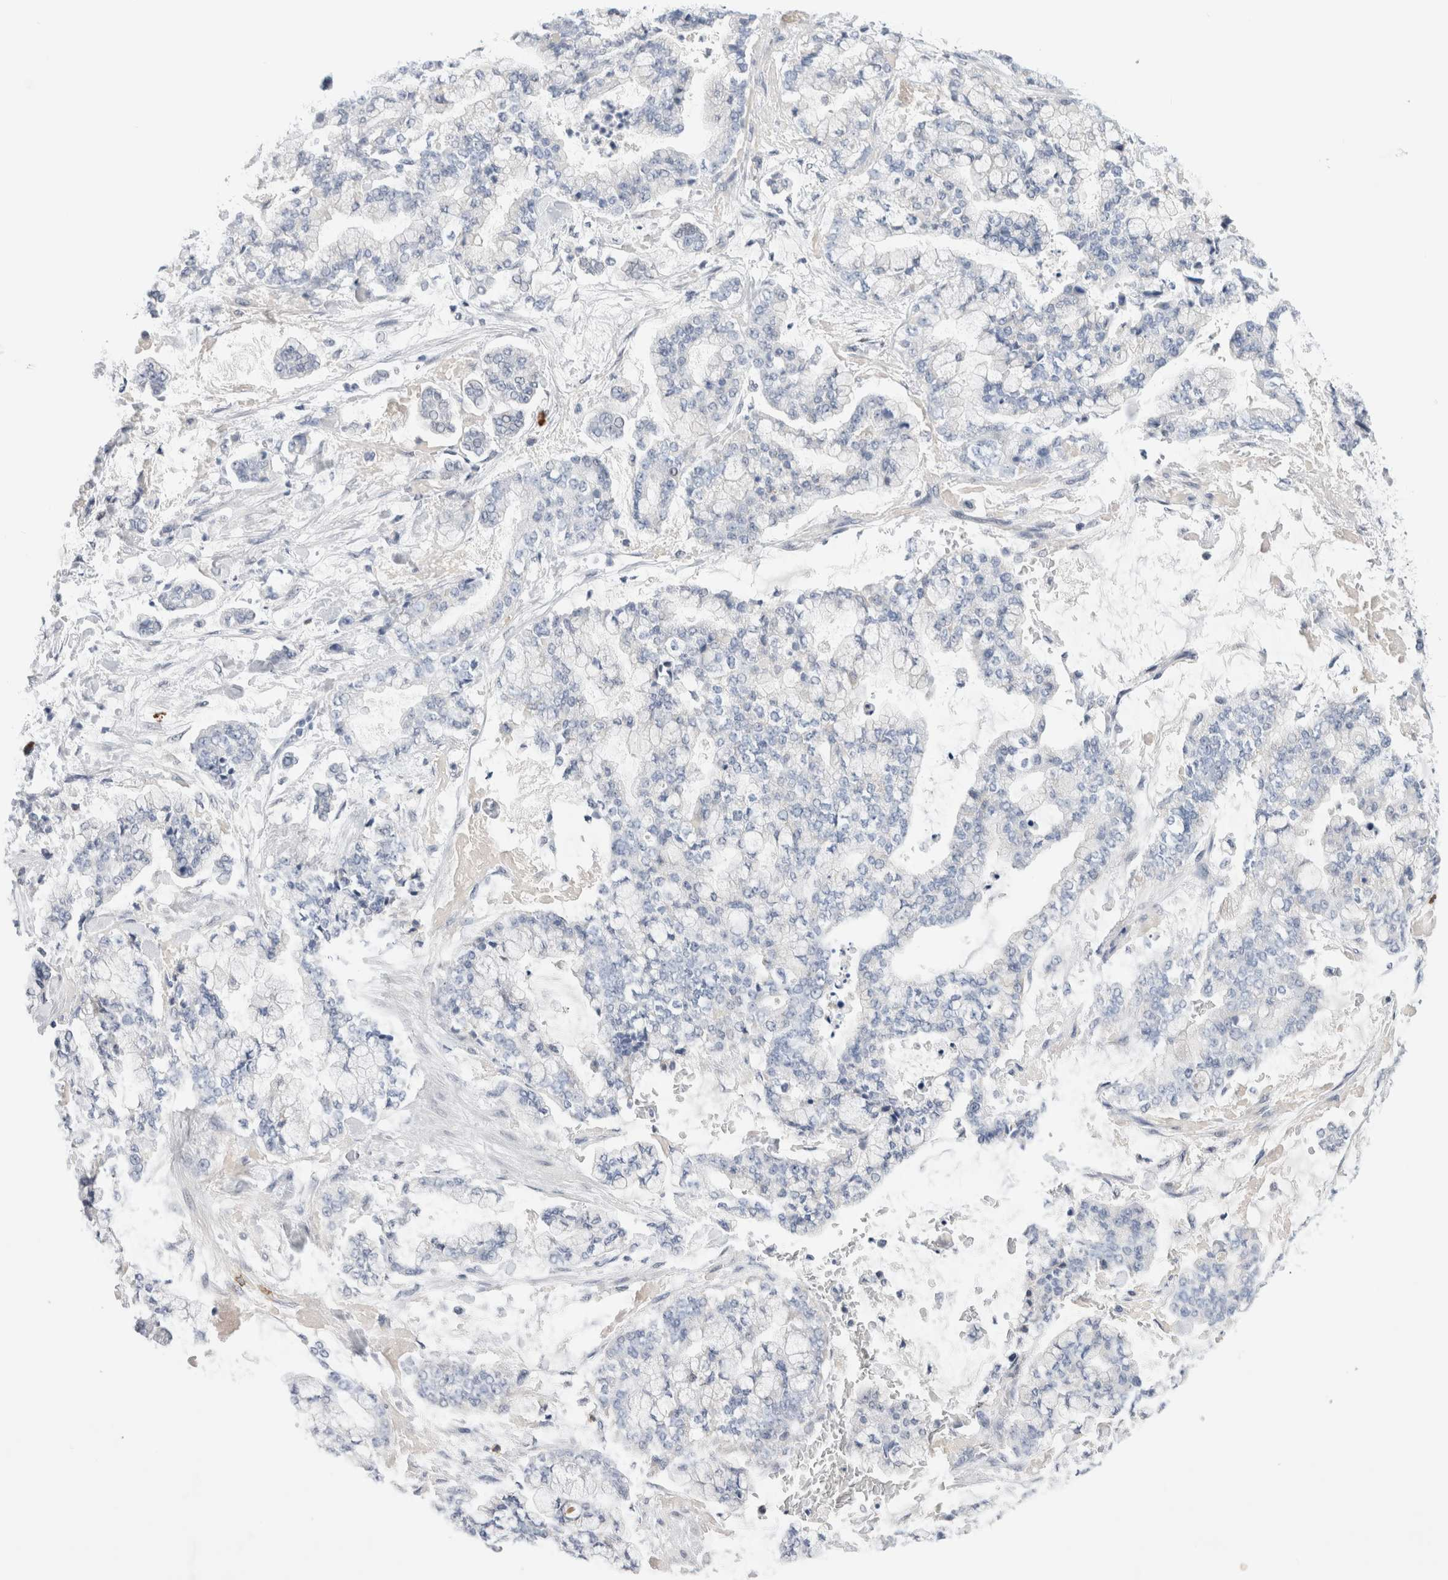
{"staining": {"intensity": "negative", "quantity": "none", "location": "none"}, "tissue": "stomach cancer", "cell_type": "Tumor cells", "image_type": "cancer", "snomed": [{"axis": "morphology", "description": "Normal tissue, NOS"}, {"axis": "morphology", "description": "Adenocarcinoma, NOS"}, {"axis": "topography", "description": "Stomach, upper"}, {"axis": "topography", "description": "Stomach"}], "caption": "A high-resolution micrograph shows immunohistochemistry (IHC) staining of stomach cancer (adenocarcinoma), which shows no significant positivity in tumor cells. (DAB (3,3'-diaminobenzidine) IHC with hematoxylin counter stain).", "gene": "SLC22A12", "patient": {"sex": "male", "age": 76}}